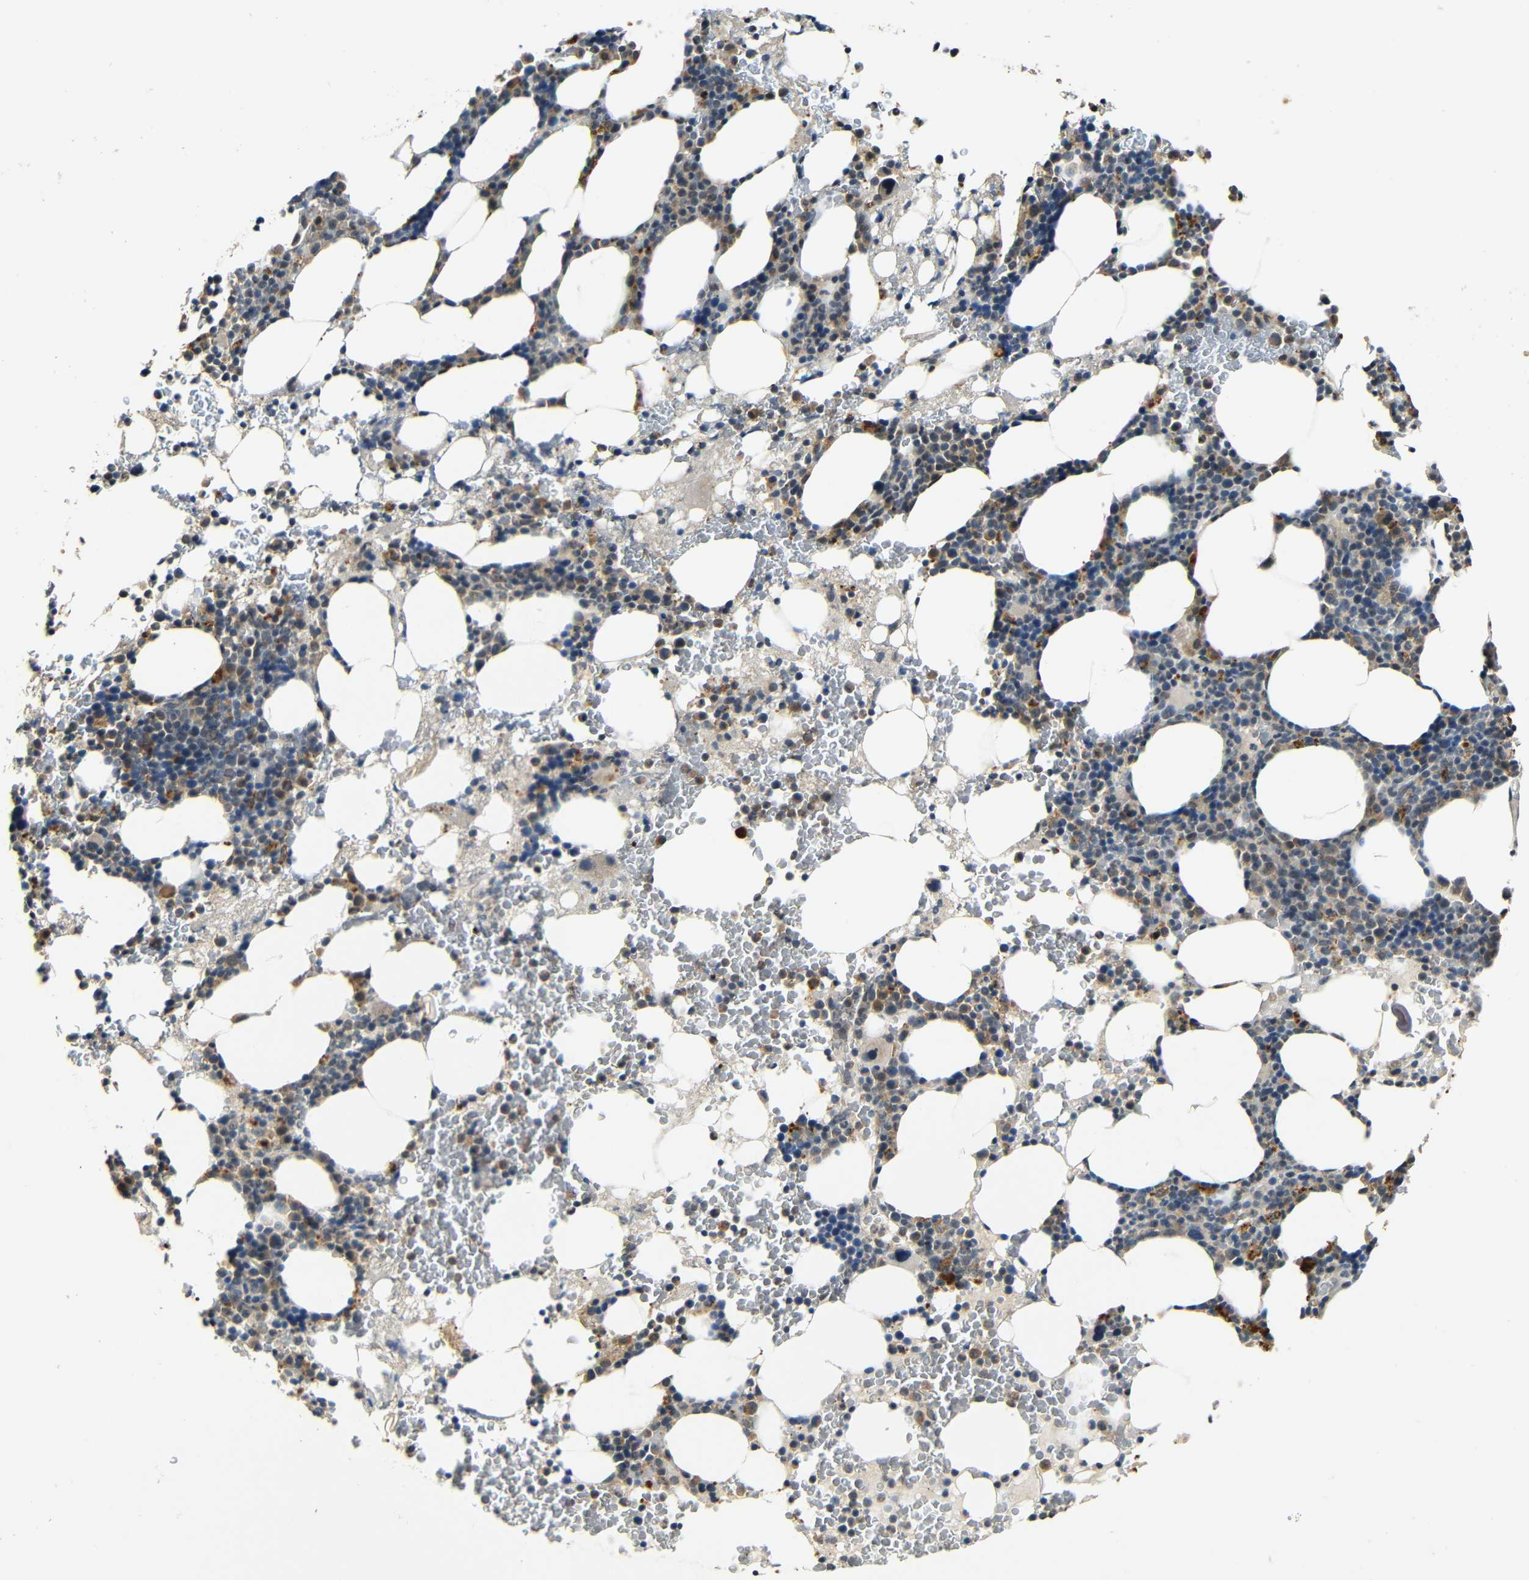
{"staining": {"intensity": "moderate", "quantity": "25%-75%", "location": "cytoplasmic/membranous"}, "tissue": "bone marrow", "cell_type": "Hematopoietic cells", "image_type": "normal", "snomed": [{"axis": "morphology", "description": "Normal tissue, NOS"}, {"axis": "morphology", "description": "Inflammation, NOS"}, {"axis": "topography", "description": "Bone marrow"}], "caption": "A brown stain highlights moderate cytoplasmic/membranous staining of a protein in hematopoietic cells of normal human bone marrow. The staining is performed using DAB (3,3'-diaminobenzidine) brown chromogen to label protein expression. The nuclei are counter-stained blue using hematoxylin.", "gene": "KAZALD1", "patient": {"sex": "female", "age": 84}}